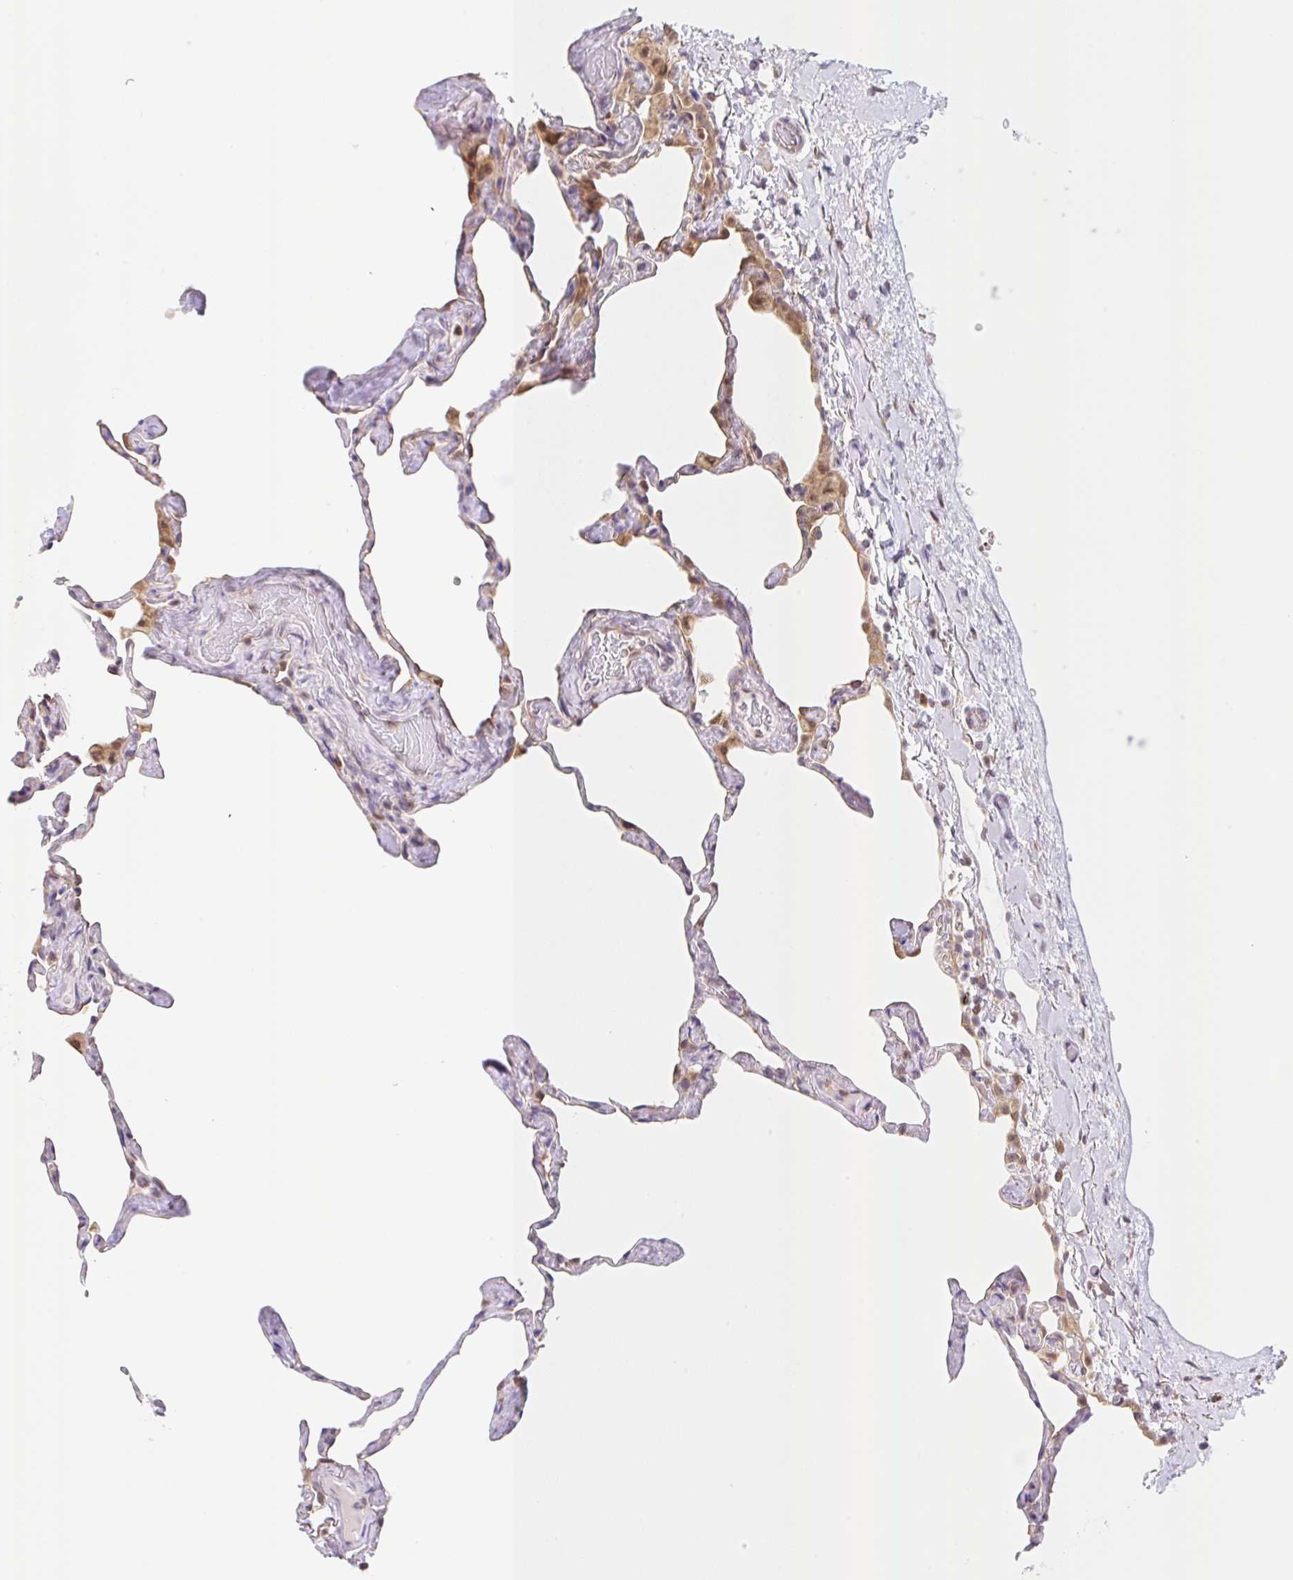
{"staining": {"intensity": "negative", "quantity": "none", "location": "none"}, "tissue": "lung", "cell_type": "Alveolar cells", "image_type": "normal", "snomed": [{"axis": "morphology", "description": "Normal tissue, NOS"}, {"axis": "topography", "description": "Lung"}], "caption": "Lung was stained to show a protein in brown. There is no significant staining in alveolar cells. Nuclei are stained in blue.", "gene": "TBPL2", "patient": {"sex": "male", "age": 65}}